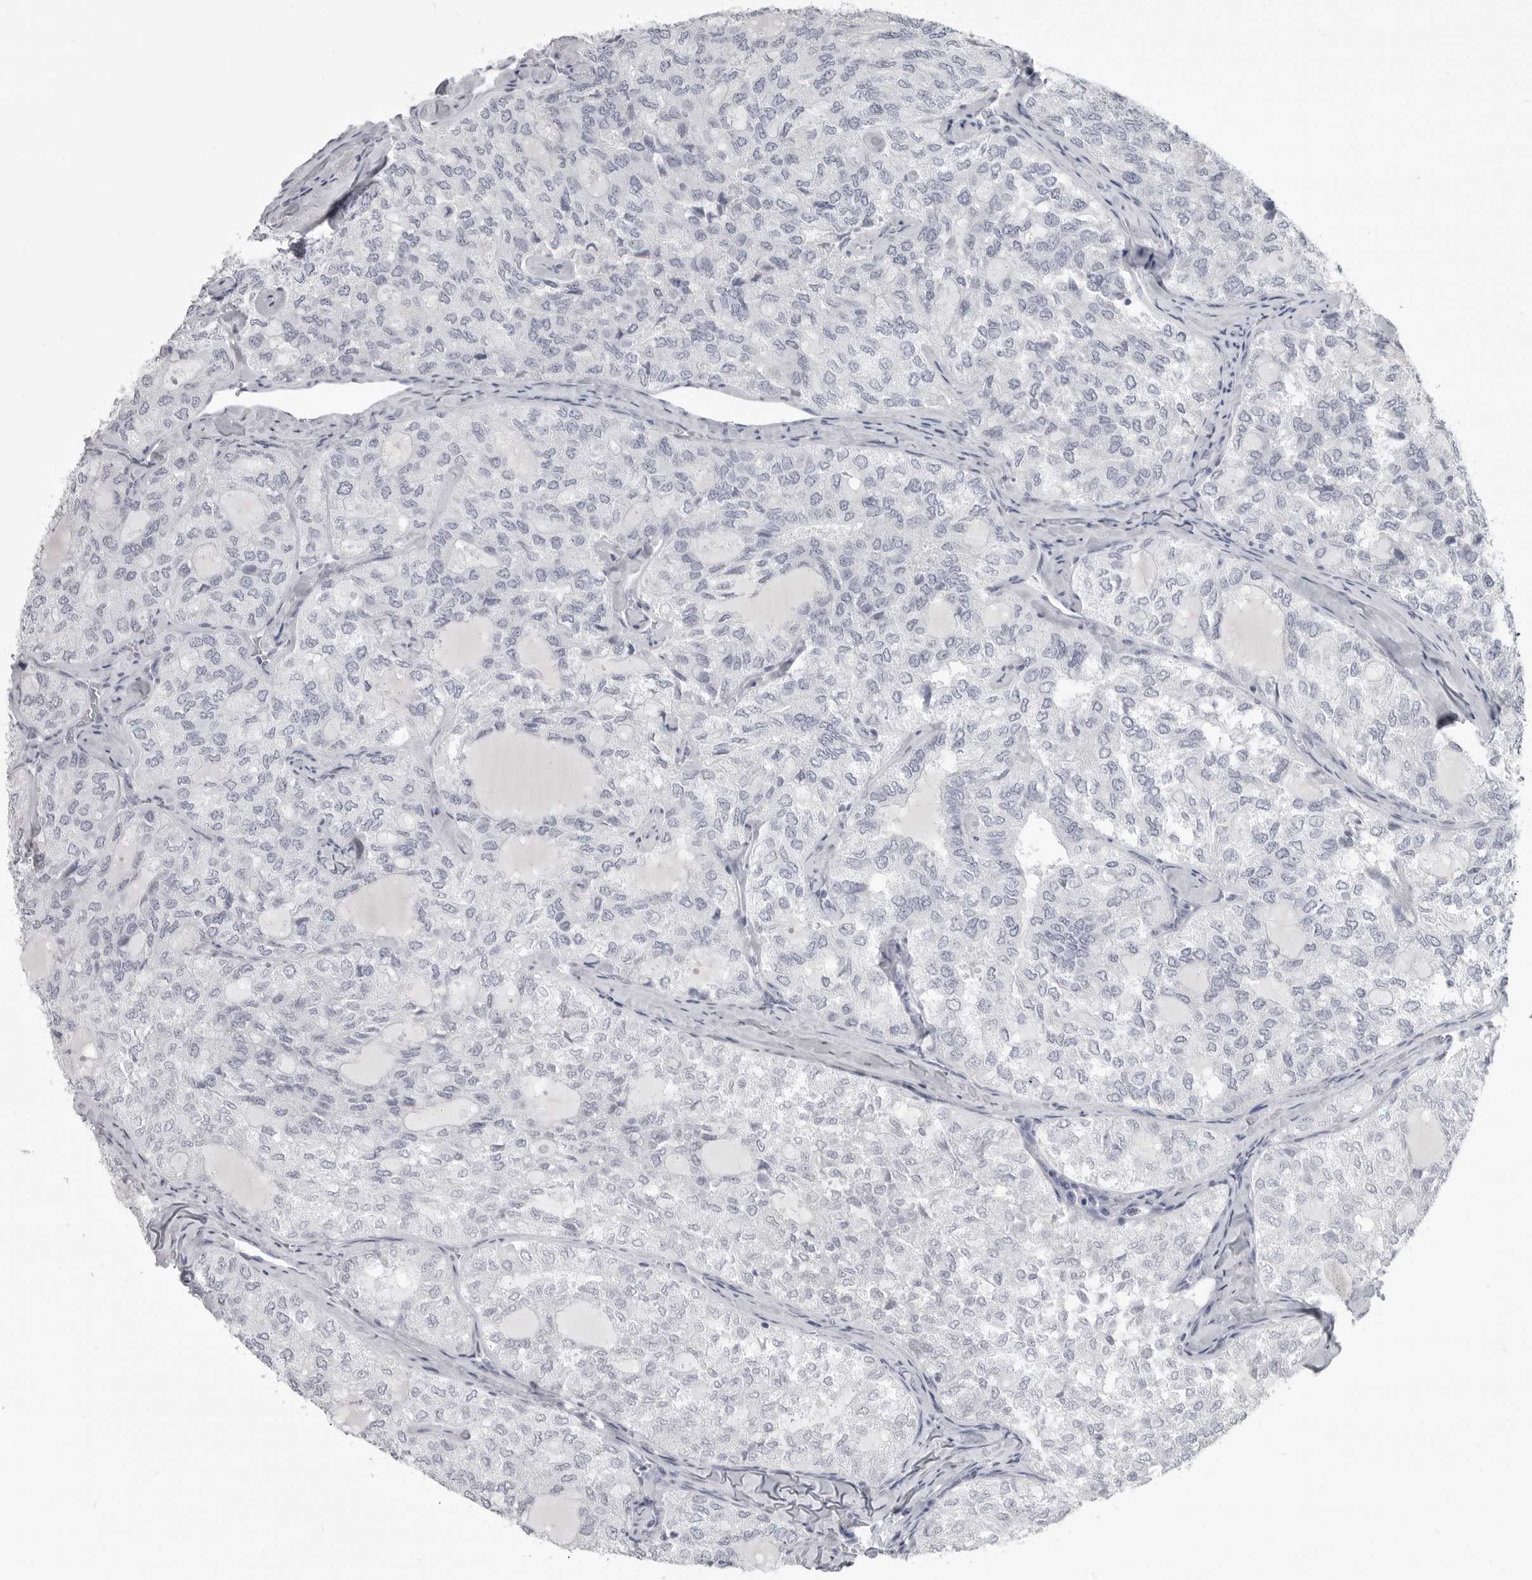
{"staining": {"intensity": "negative", "quantity": "none", "location": "none"}, "tissue": "thyroid cancer", "cell_type": "Tumor cells", "image_type": "cancer", "snomed": [{"axis": "morphology", "description": "Follicular adenoma carcinoma, NOS"}, {"axis": "topography", "description": "Thyroid gland"}], "caption": "The image exhibits no significant positivity in tumor cells of thyroid follicular adenoma carcinoma.", "gene": "LY6D", "patient": {"sex": "male", "age": 75}}